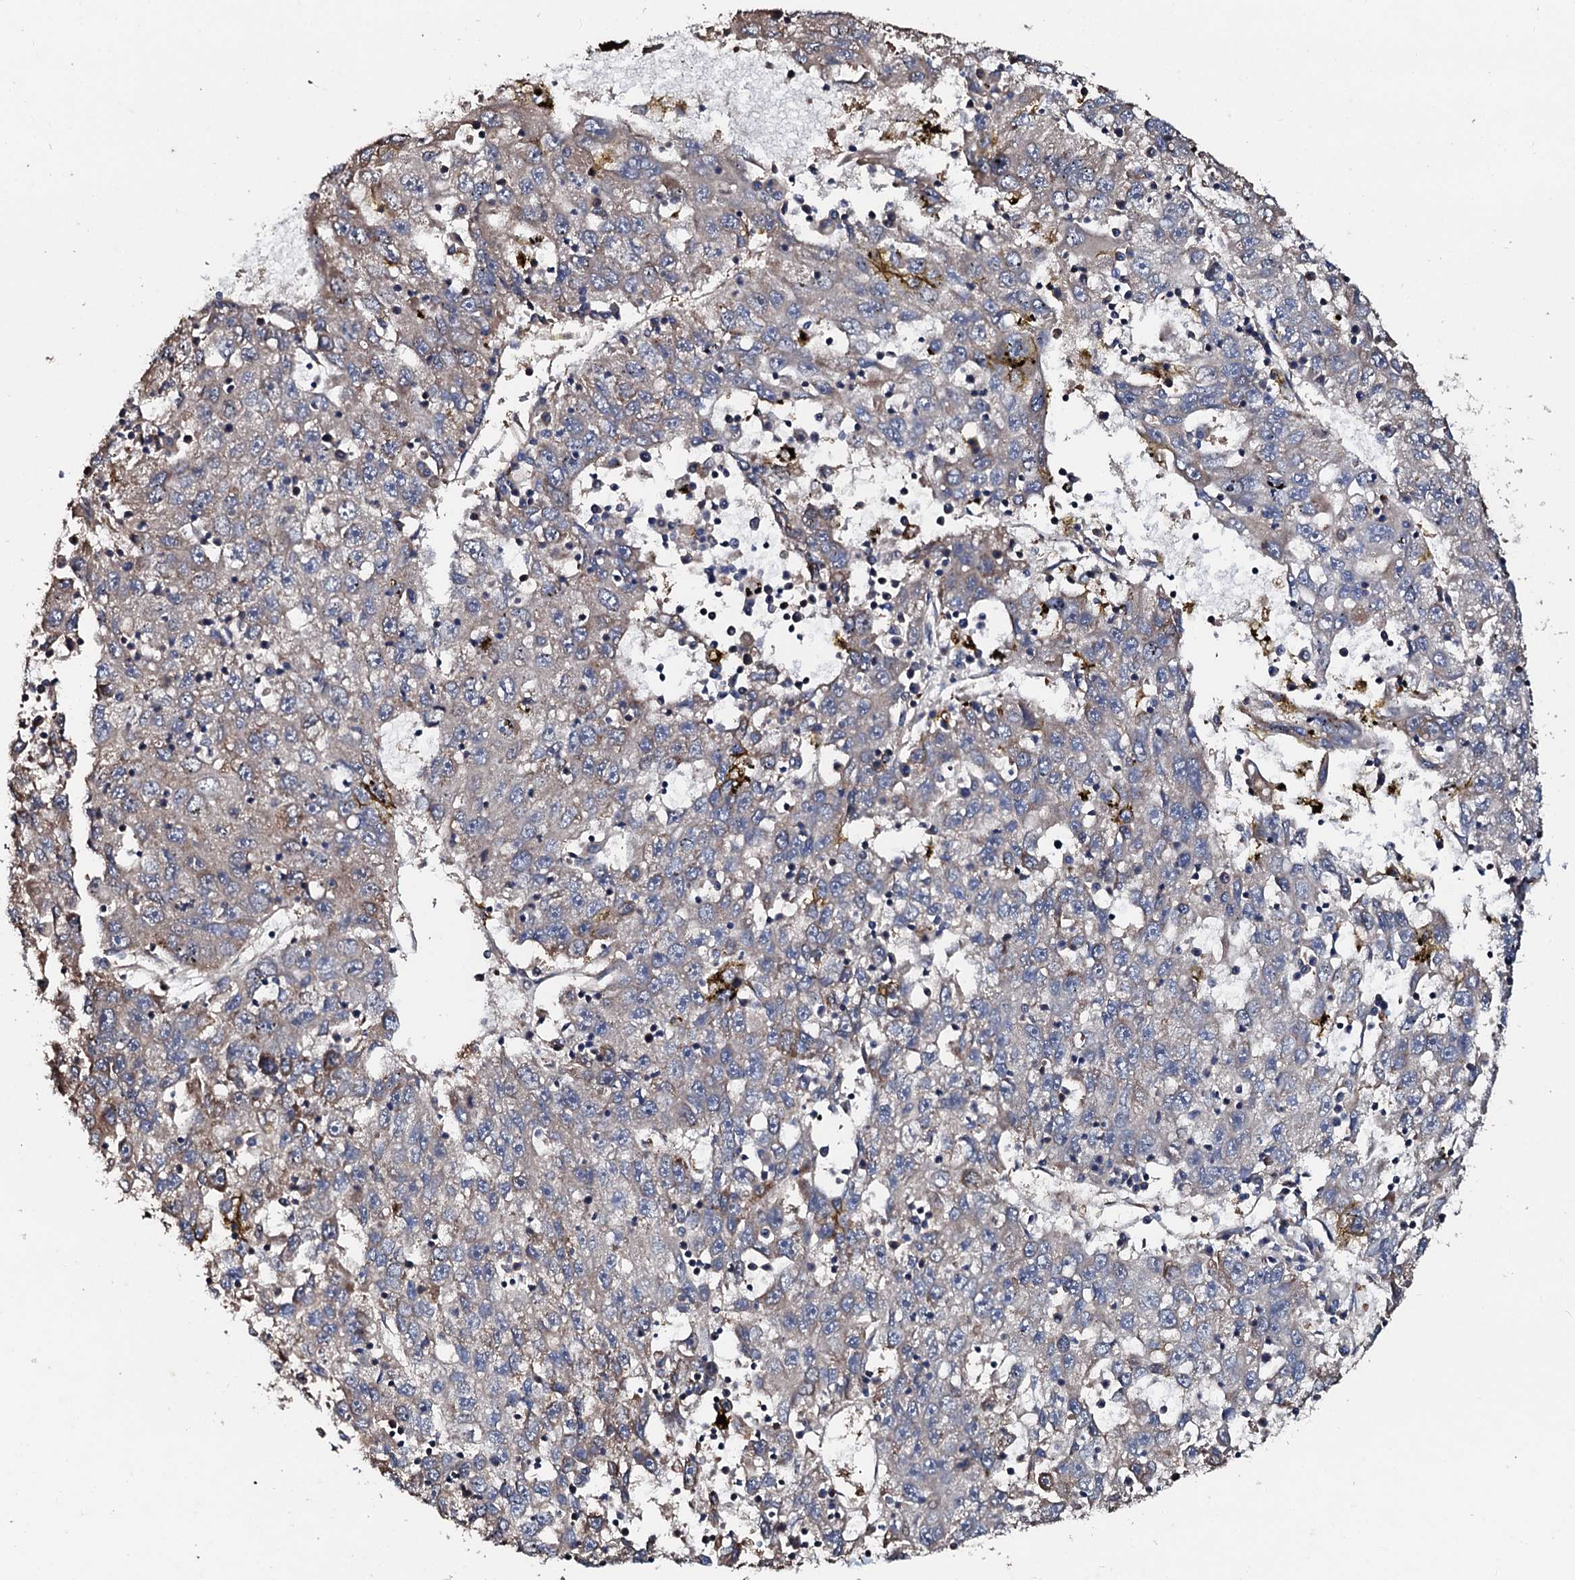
{"staining": {"intensity": "negative", "quantity": "none", "location": "none"}, "tissue": "liver cancer", "cell_type": "Tumor cells", "image_type": "cancer", "snomed": [{"axis": "morphology", "description": "Carcinoma, Hepatocellular, NOS"}, {"axis": "topography", "description": "Liver"}], "caption": "There is no significant expression in tumor cells of liver cancer.", "gene": "CKAP5", "patient": {"sex": "male", "age": 49}}